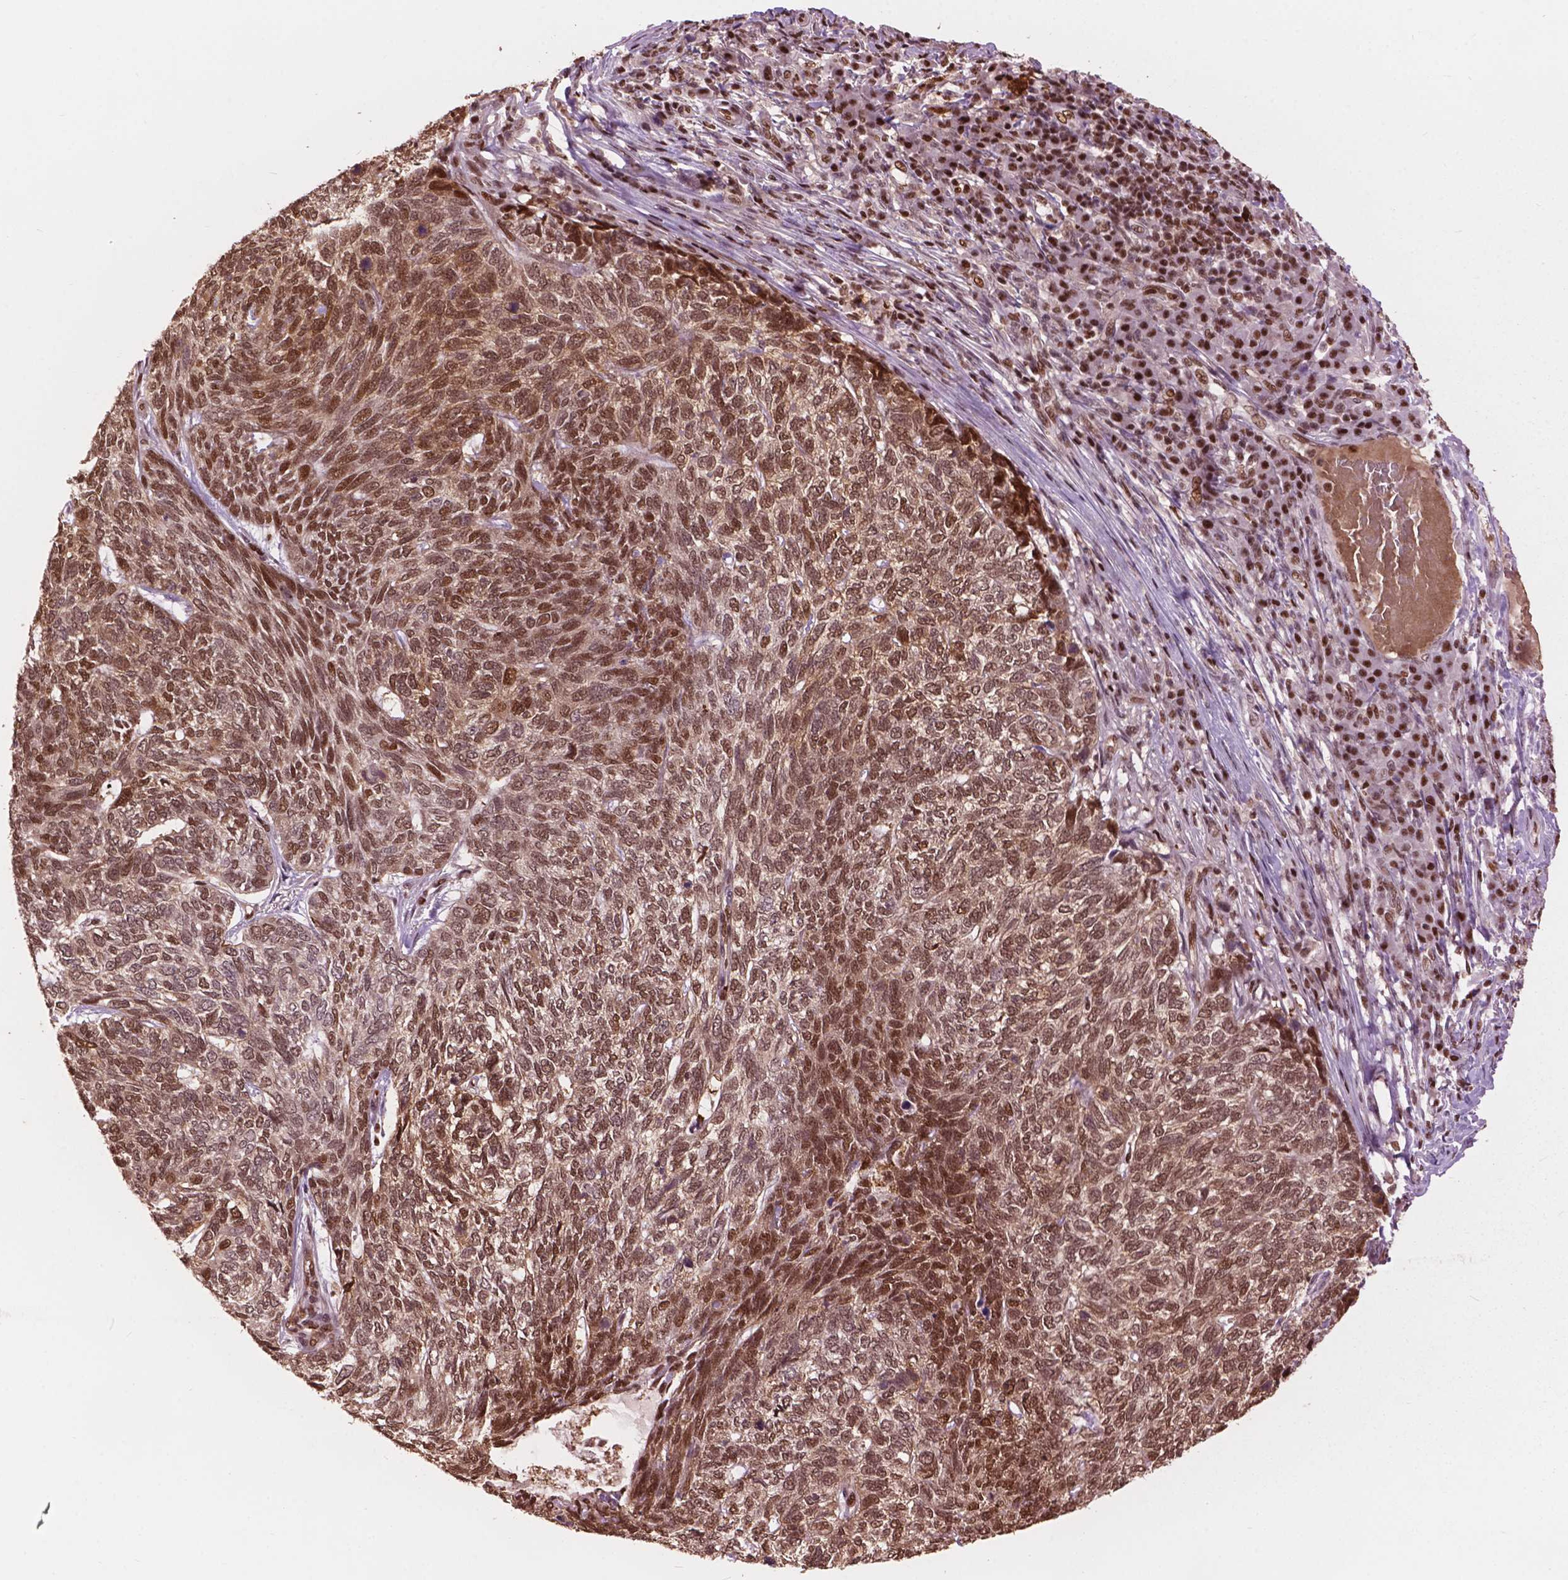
{"staining": {"intensity": "moderate", "quantity": ">75%", "location": "nuclear"}, "tissue": "skin cancer", "cell_type": "Tumor cells", "image_type": "cancer", "snomed": [{"axis": "morphology", "description": "Basal cell carcinoma"}, {"axis": "topography", "description": "Skin"}], "caption": "Basal cell carcinoma (skin) stained with DAB (3,3'-diaminobenzidine) immunohistochemistry demonstrates medium levels of moderate nuclear positivity in approximately >75% of tumor cells.", "gene": "ANP32B", "patient": {"sex": "female", "age": 65}}